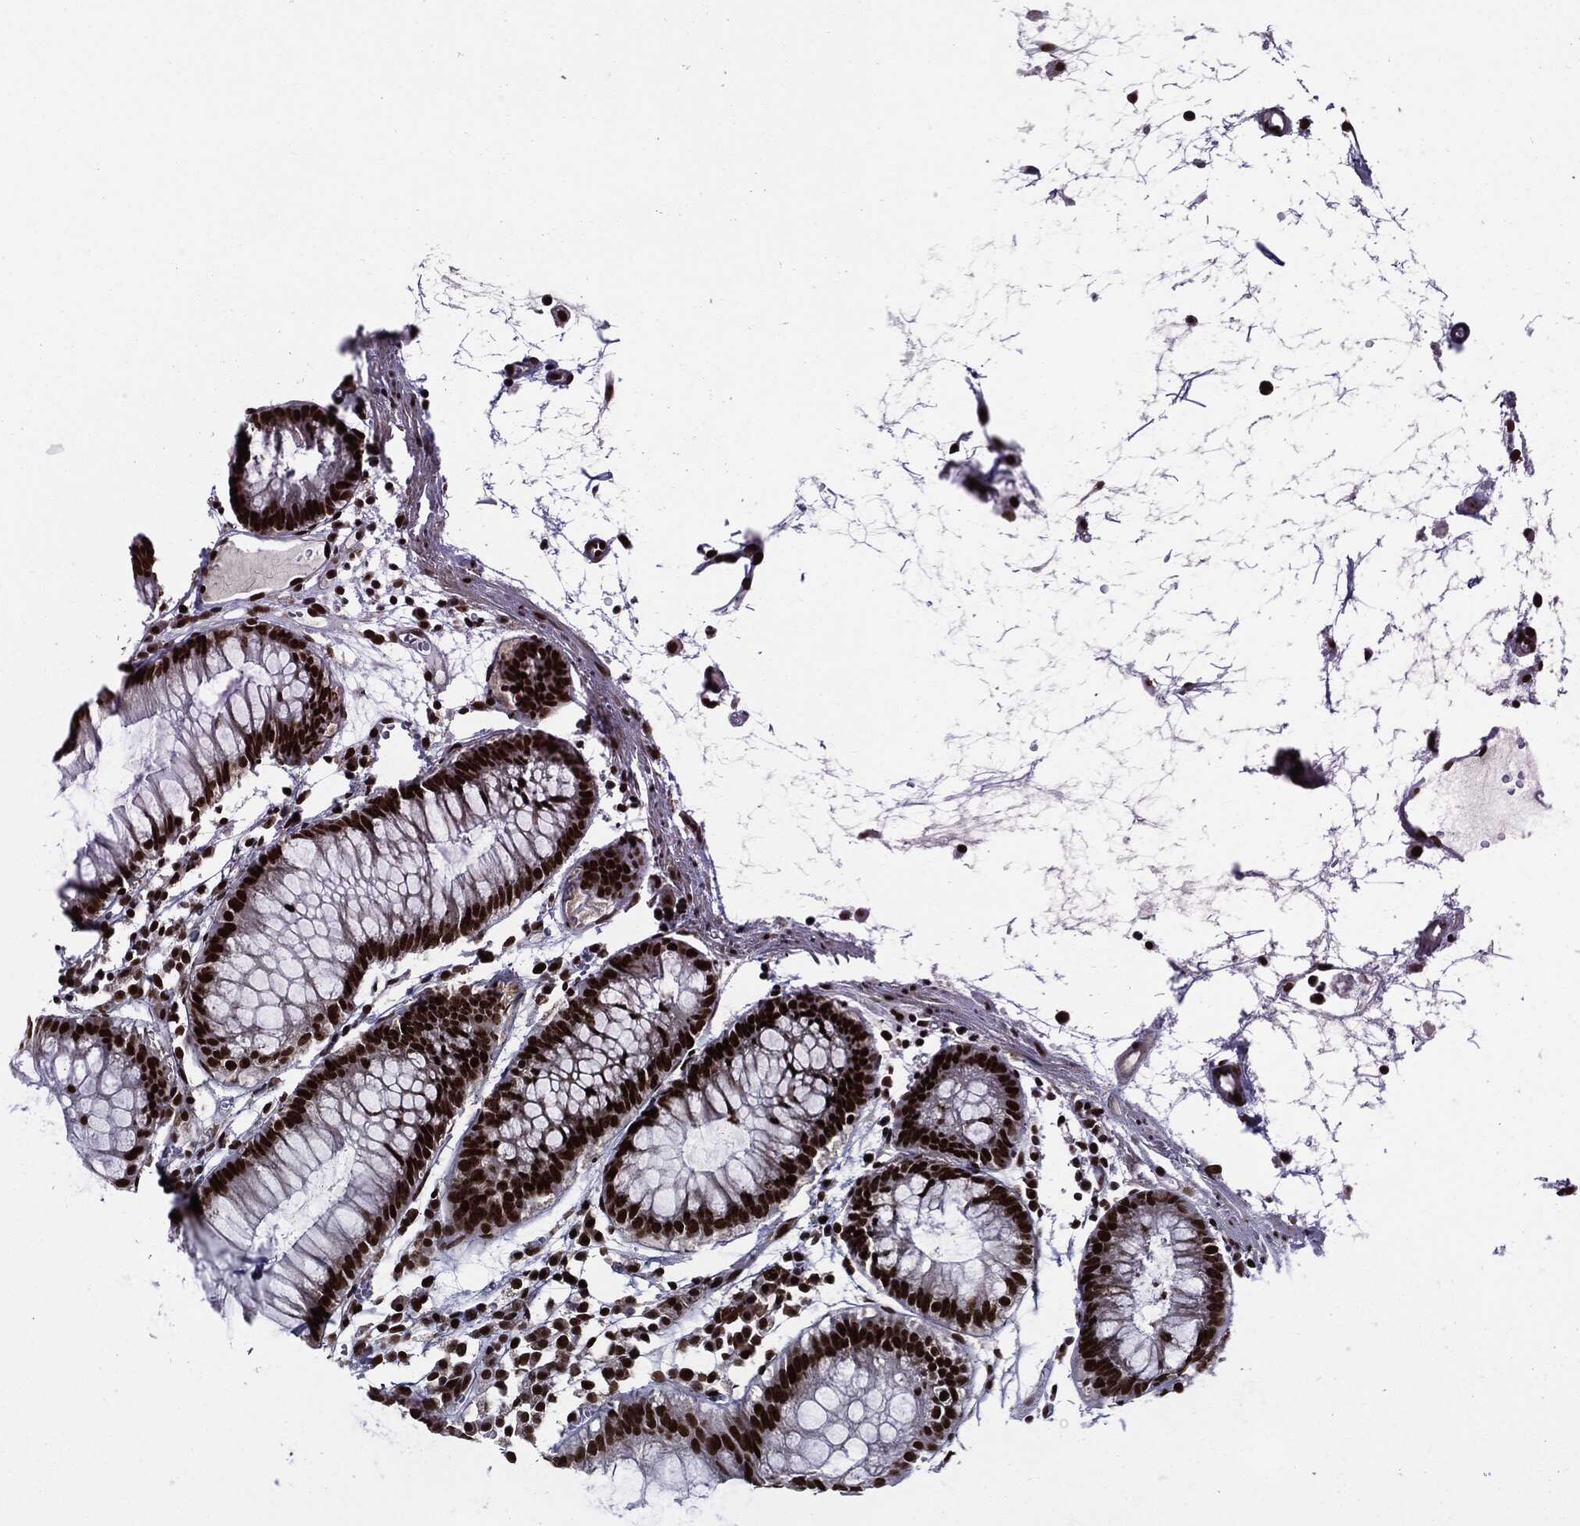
{"staining": {"intensity": "strong", "quantity": "25%-75%", "location": "nuclear"}, "tissue": "colon", "cell_type": "Endothelial cells", "image_type": "normal", "snomed": [{"axis": "morphology", "description": "Normal tissue, NOS"}, {"axis": "morphology", "description": "Adenocarcinoma, NOS"}, {"axis": "topography", "description": "Colon"}], "caption": "High-magnification brightfield microscopy of benign colon stained with DAB (brown) and counterstained with hematoxylin (blue). endothelial cells exhibit strong nuclear staining is identified in about25%-75% of cells.", "gene": "ZFP91", "patient": {"sex": "male", "age": 65}}